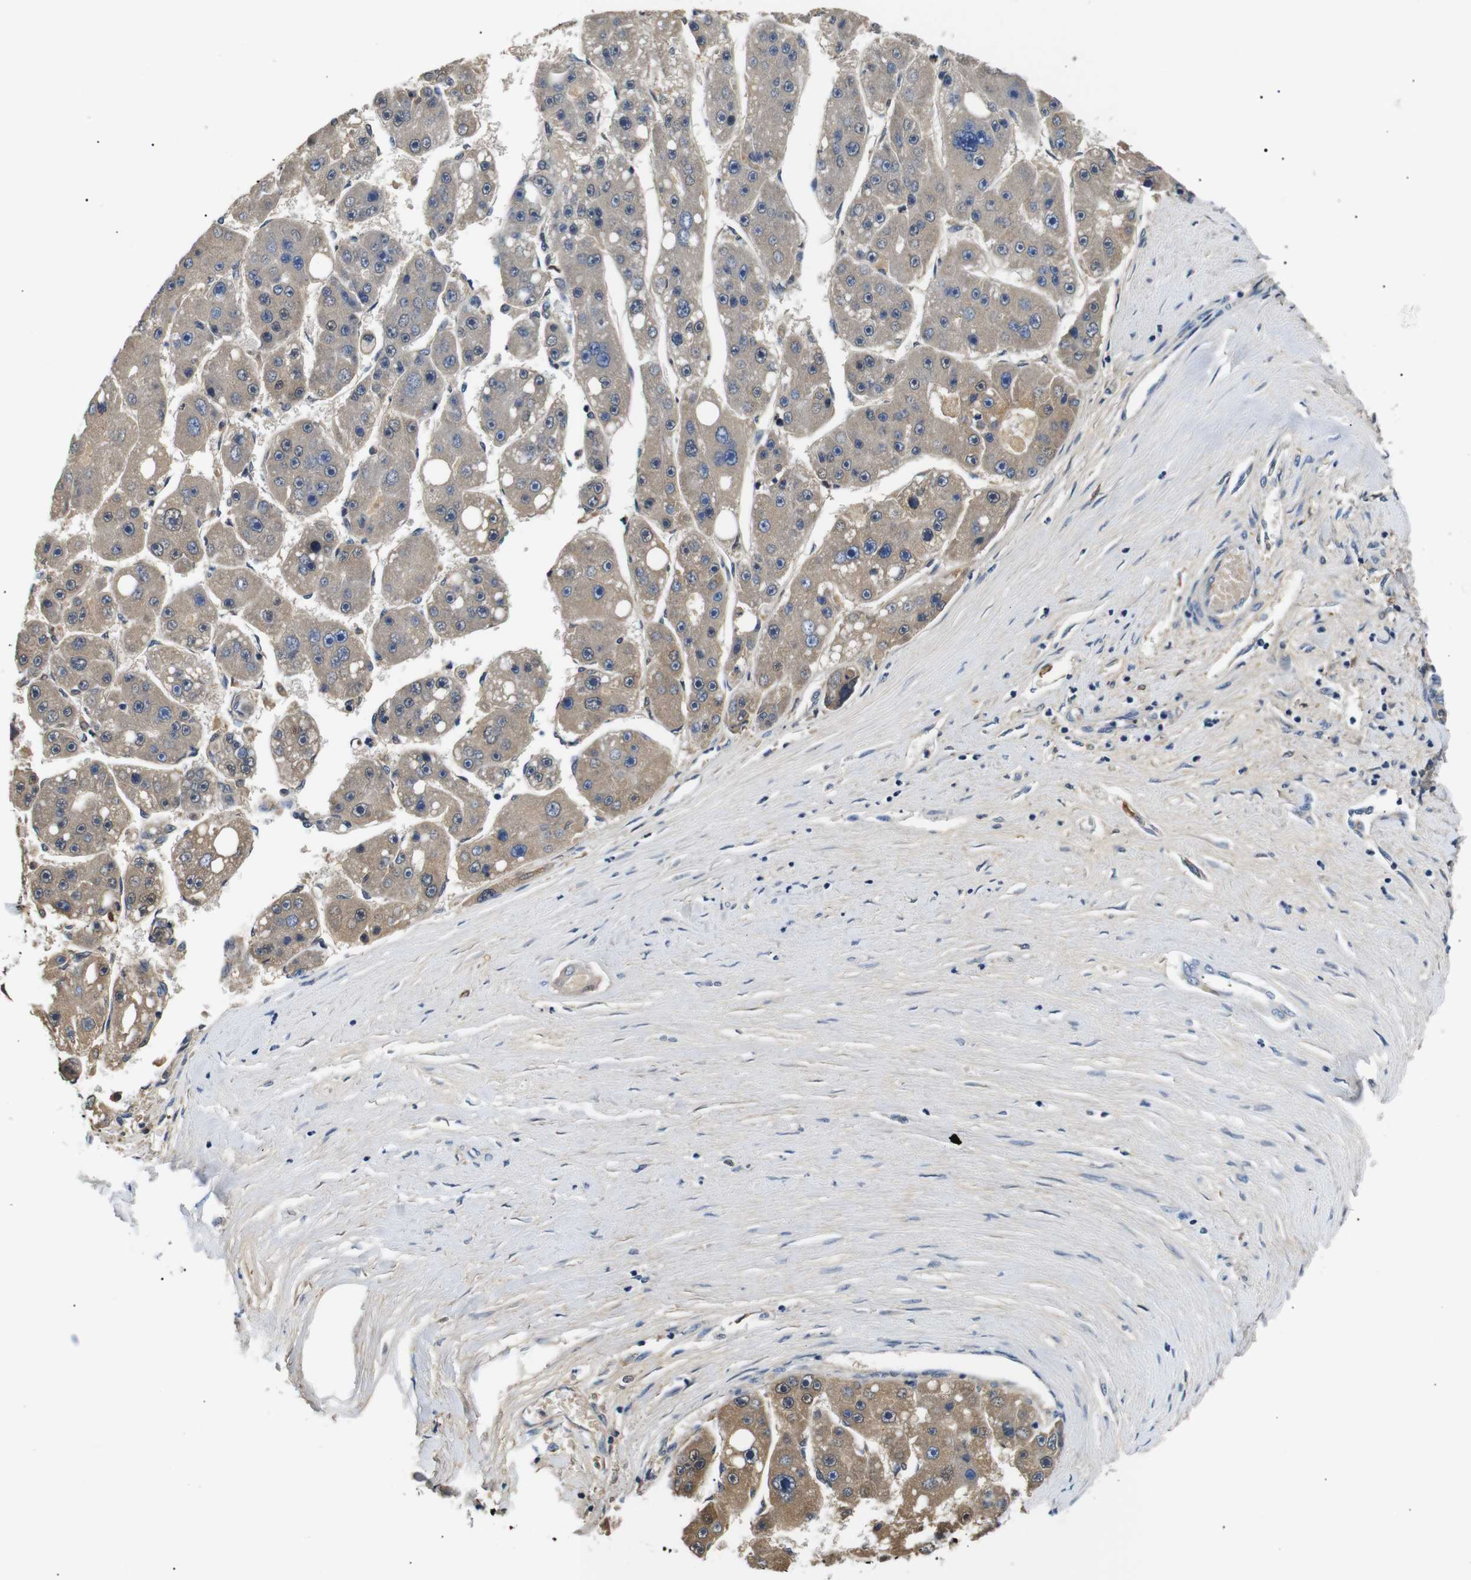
{"staining": {"intensity": "weak", "quantity": ">75%", "location": "cytoplasmic/membranous"}, "tissue": "liver cancer", "cell_type": "Tumor cells", "image_type": "cancer", "snomed": [{"axis": "morphology", "description": "Carcinoma, Hepatocellular, NOS"}, {"axis": "topography", "description": "Liver"}], "caption": "Protein expression analysis of hepatocellular carcinoma (liver) displays weak cytoplasmic/membranous positivity in about >75% of tumor cells.", "gene": "LHCGR", "patient": {"sex": "female", "age": 61}}